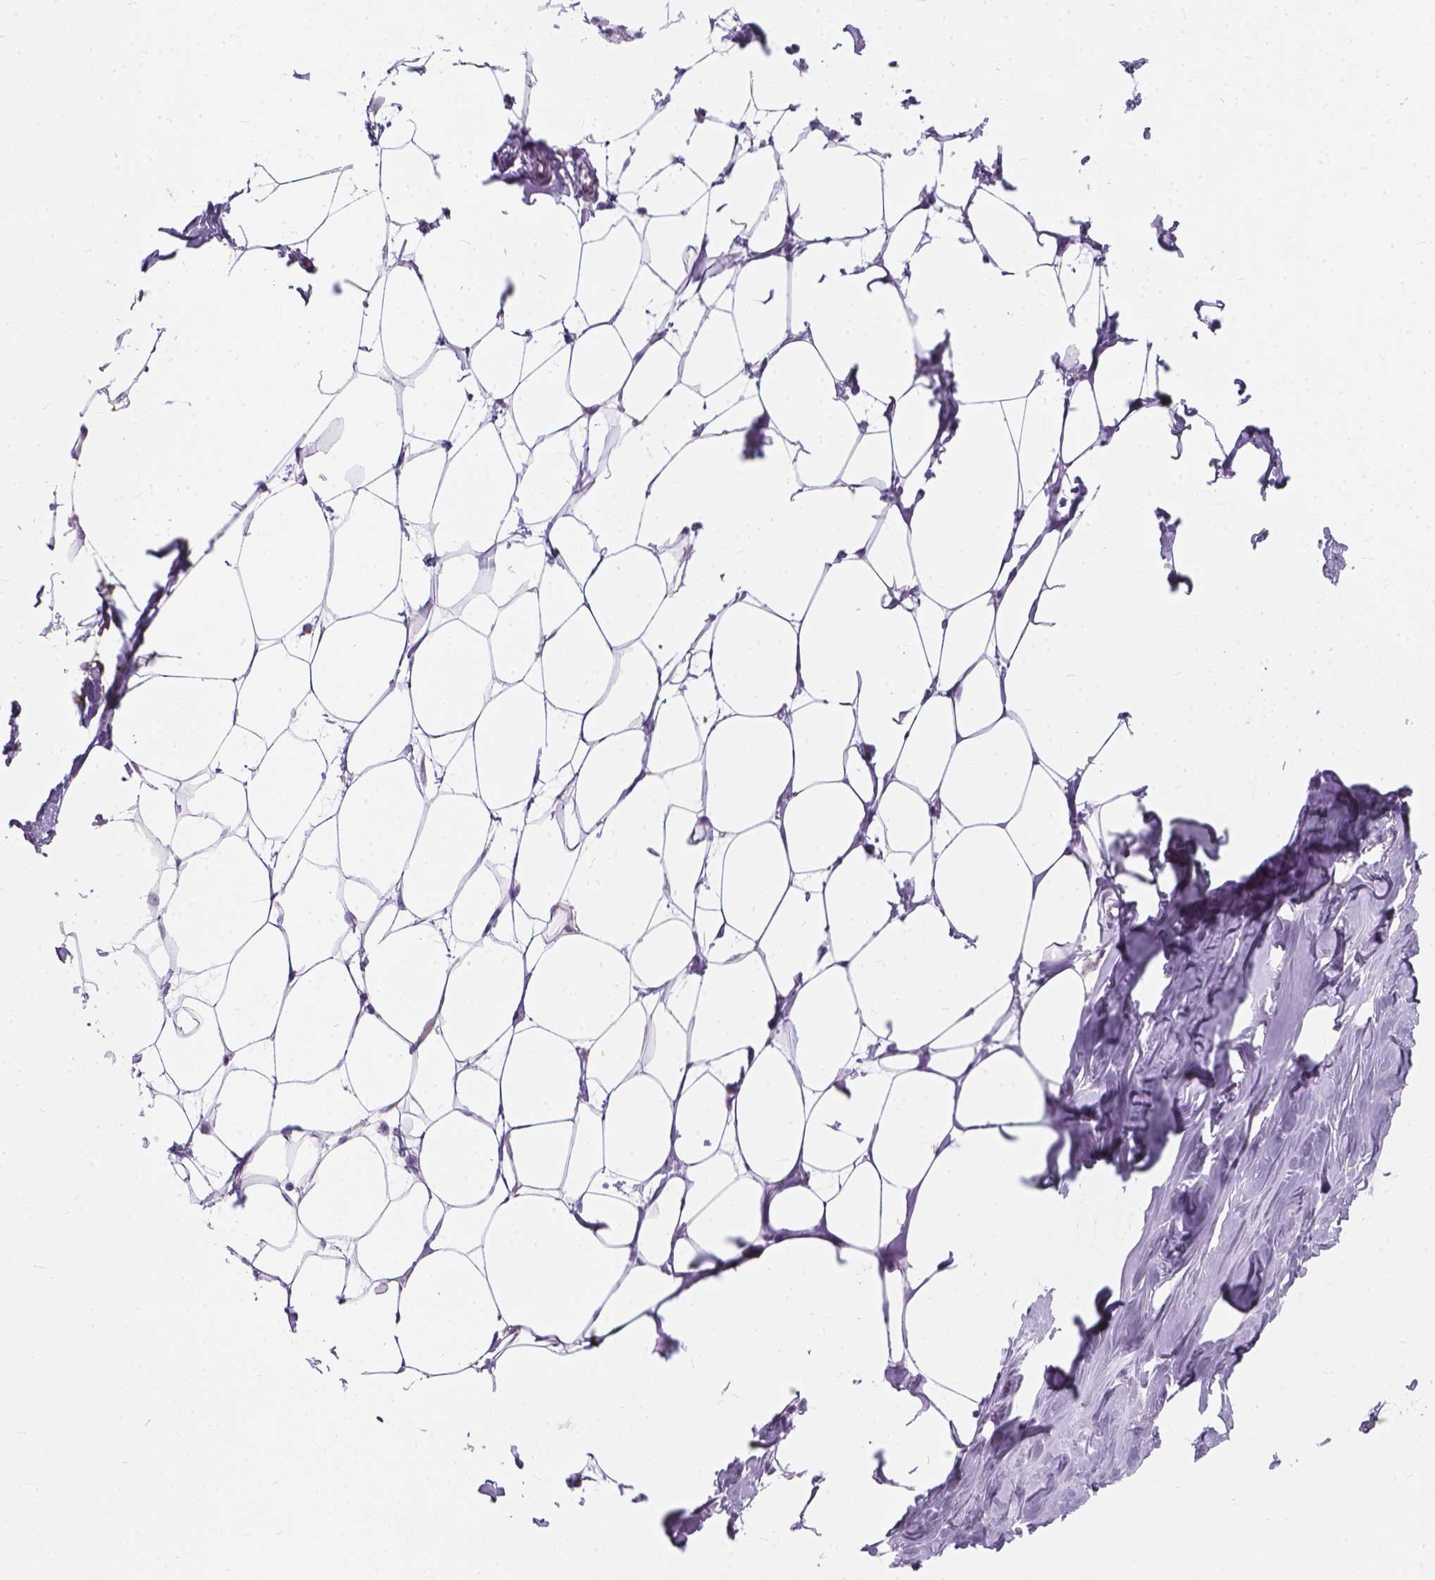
{"staining": {"intensity": "negative", "quantity": "none", "location": "none"}, "tissue": "breast", "cell_type": "Adipocytes", "image_type": "normal", "snomed": [{"axis": "morphology", "description": "Normal tissue, NOS"}, {"axis": "topography", "description": "Breast"}], "caption": "A high-resolution histopathology image shows immunohistochemistry (IHC) staining of benign breast, which reveals no significant expression in adipocytes.", "gene": "GPRC5A", "patient": {"sex": "female", "age": 27}}